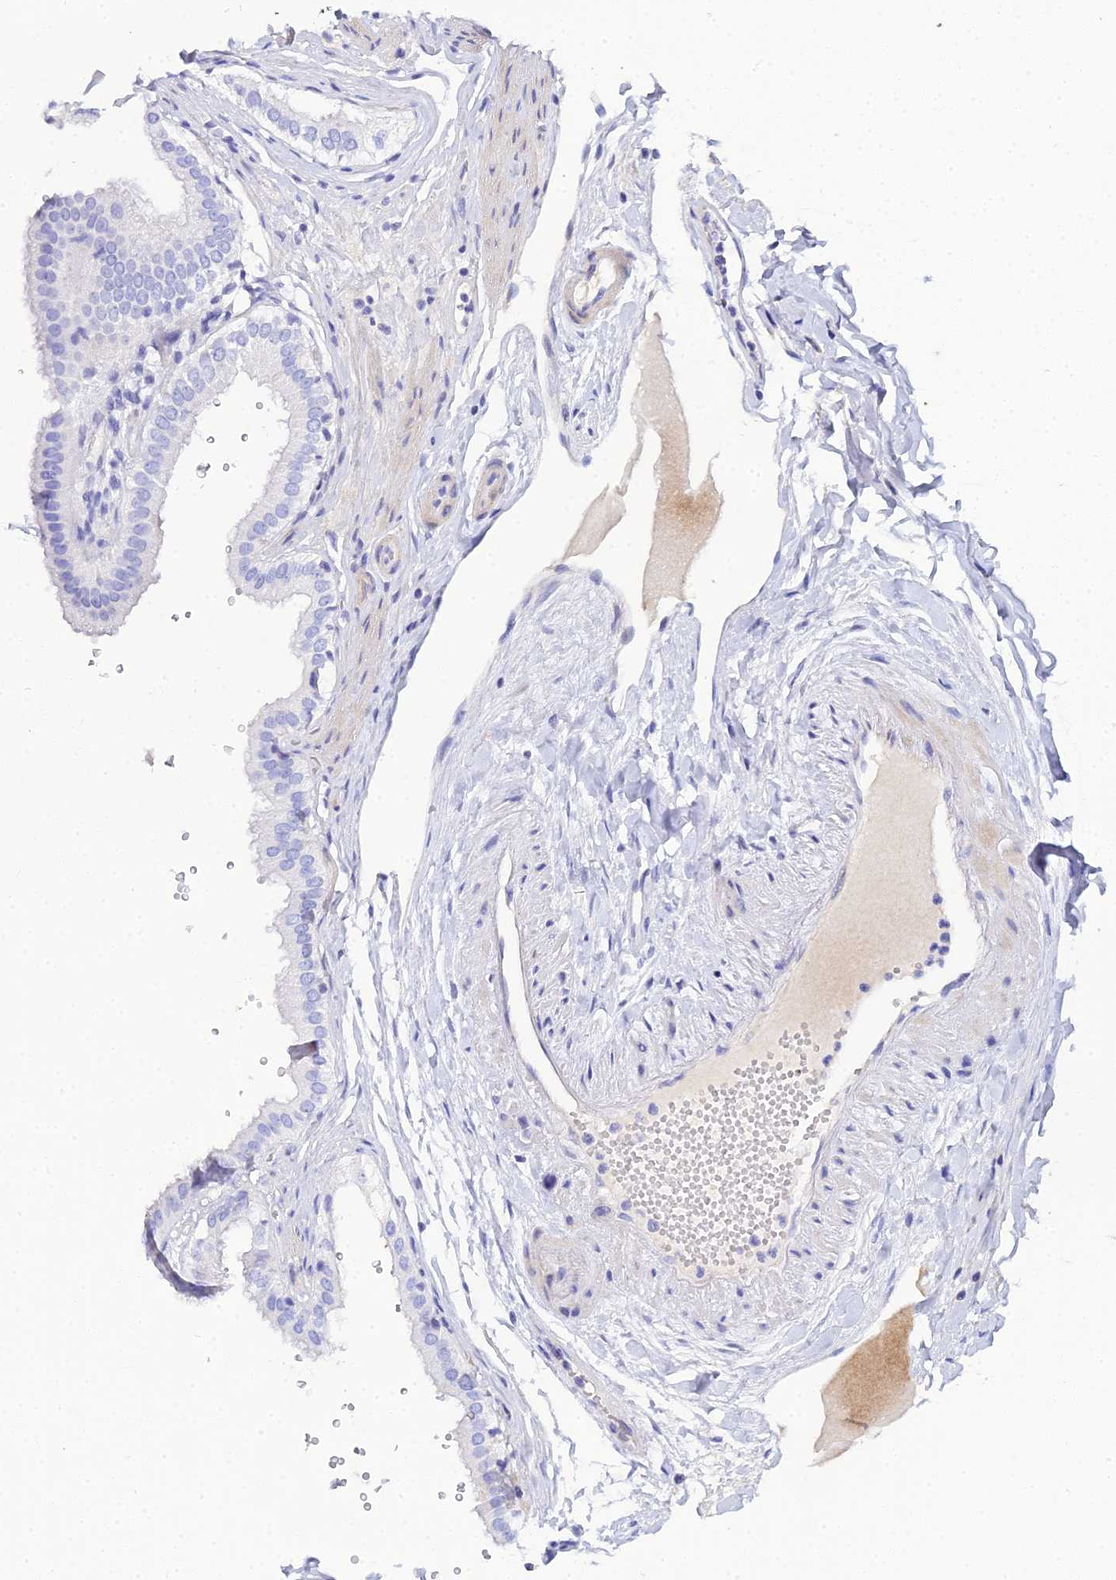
{"staining": {"intensity": "negative", "quantity": "none", "location": "none"}, "tissue": "gallbladder", "cell_type": "Glandular cells", "image_type": "normal", "snomed": [{"axis": "morphology", "description": "Normal tissue, NOS"}, {"axis": "topography", "description": "Gallbladder"}], "caption": "The photomicrograph demonstrates no staining of glandular cells in normal gallbladder. (DAB IHC visualized using brightfield microscopy, high magnification).", "gene": "CELA3A", "patient": {"sex": "female", "age": 61}}